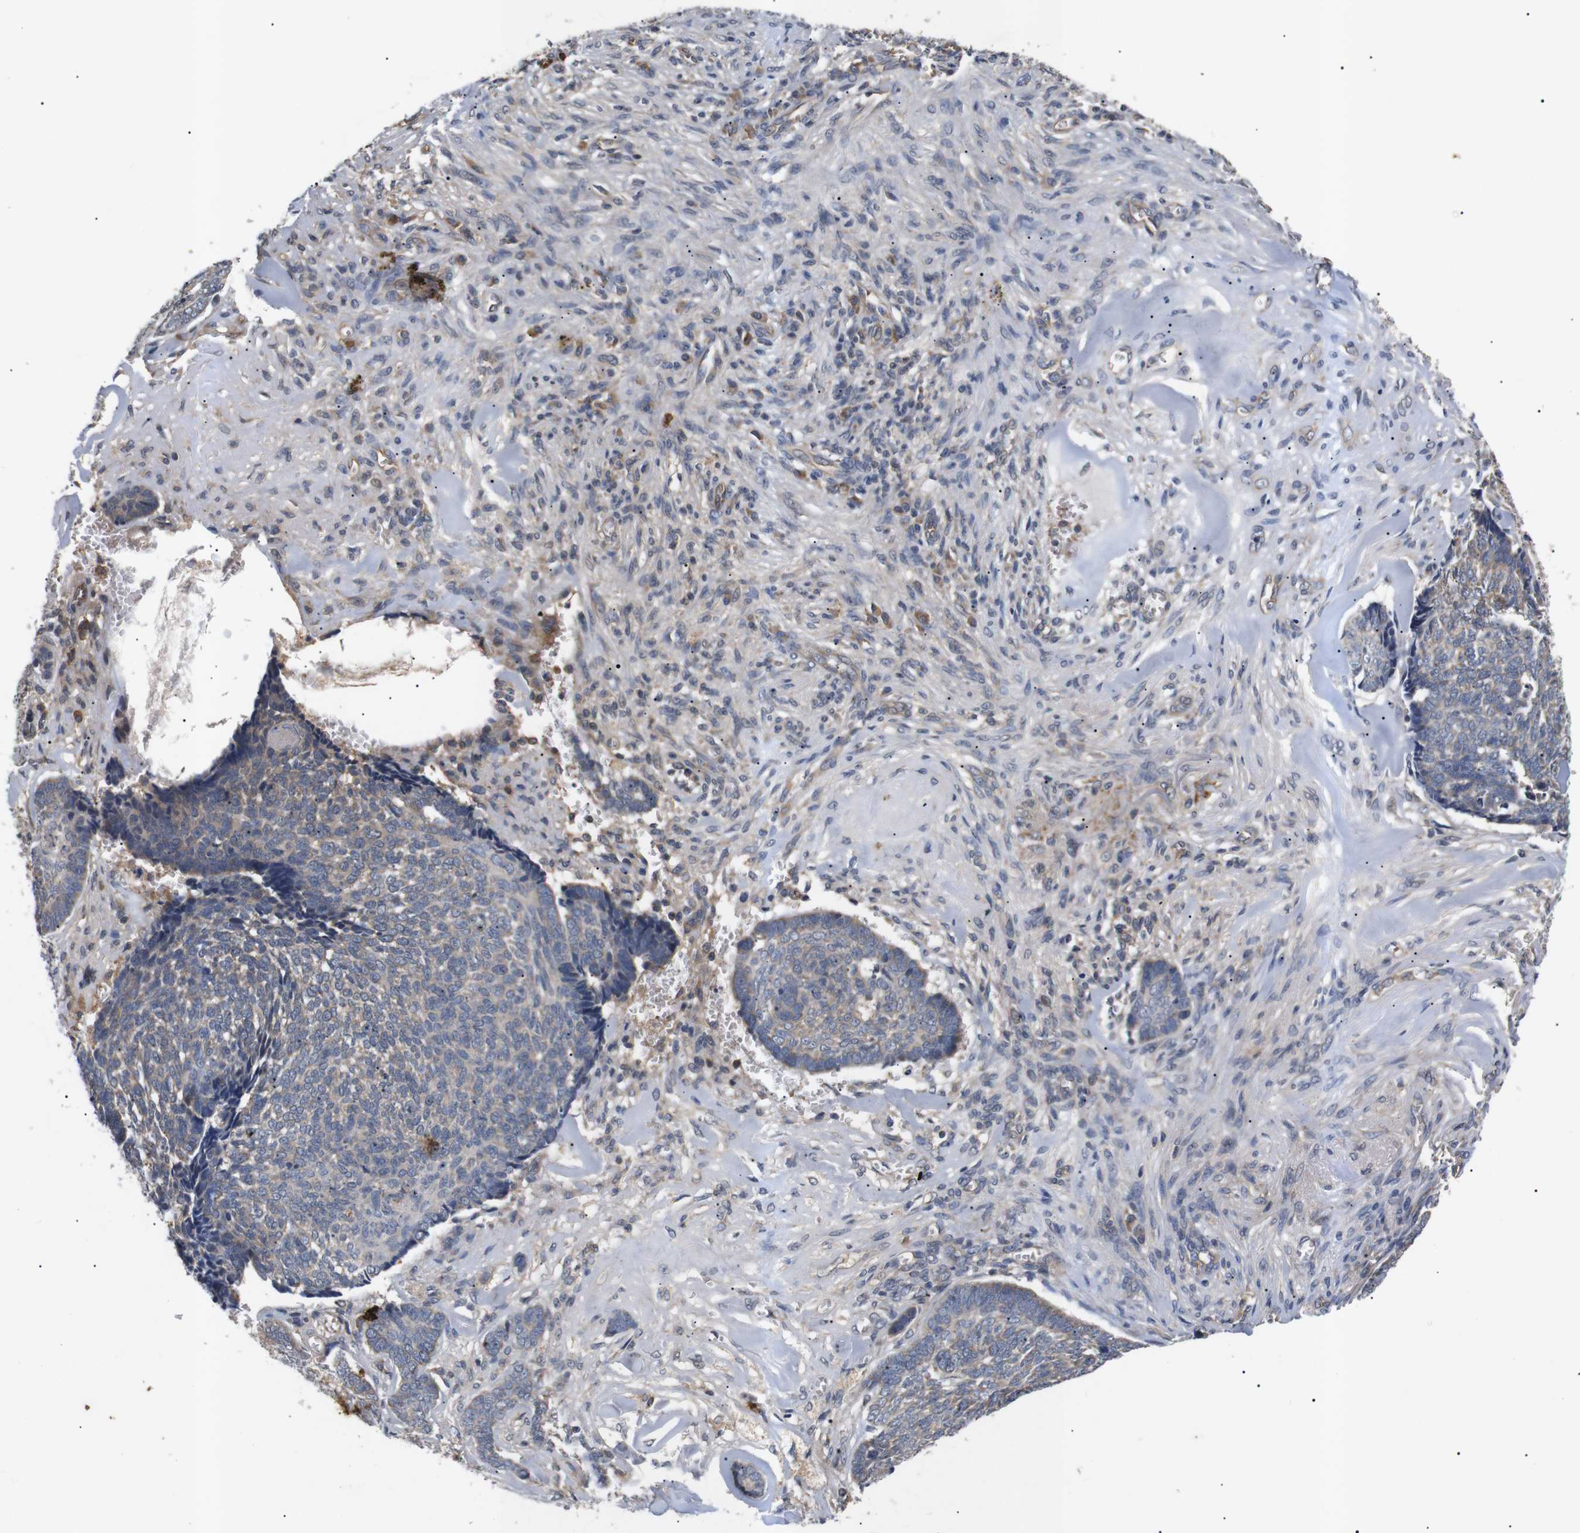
{"staining": {"intensity": "weak", "quantity": ">75%", "location": "cytoplasmic/membranous"}, "tissue": "skin cancer", "cell_type": "Tumor cells", "image_type": "cancer", "snomed": [{"axis": "morphology", "description": "Basal cell carcinoma"}, {"axis": "topography", "description": "Skin"}], "caption": "Skin cancer stained with immunohistochemistry reveals weak cytoplasmic/membranous positivity in about >75% of tumor cells.", "gene": "RIPK1", "patient": {"sex": "male", "age": 84}}